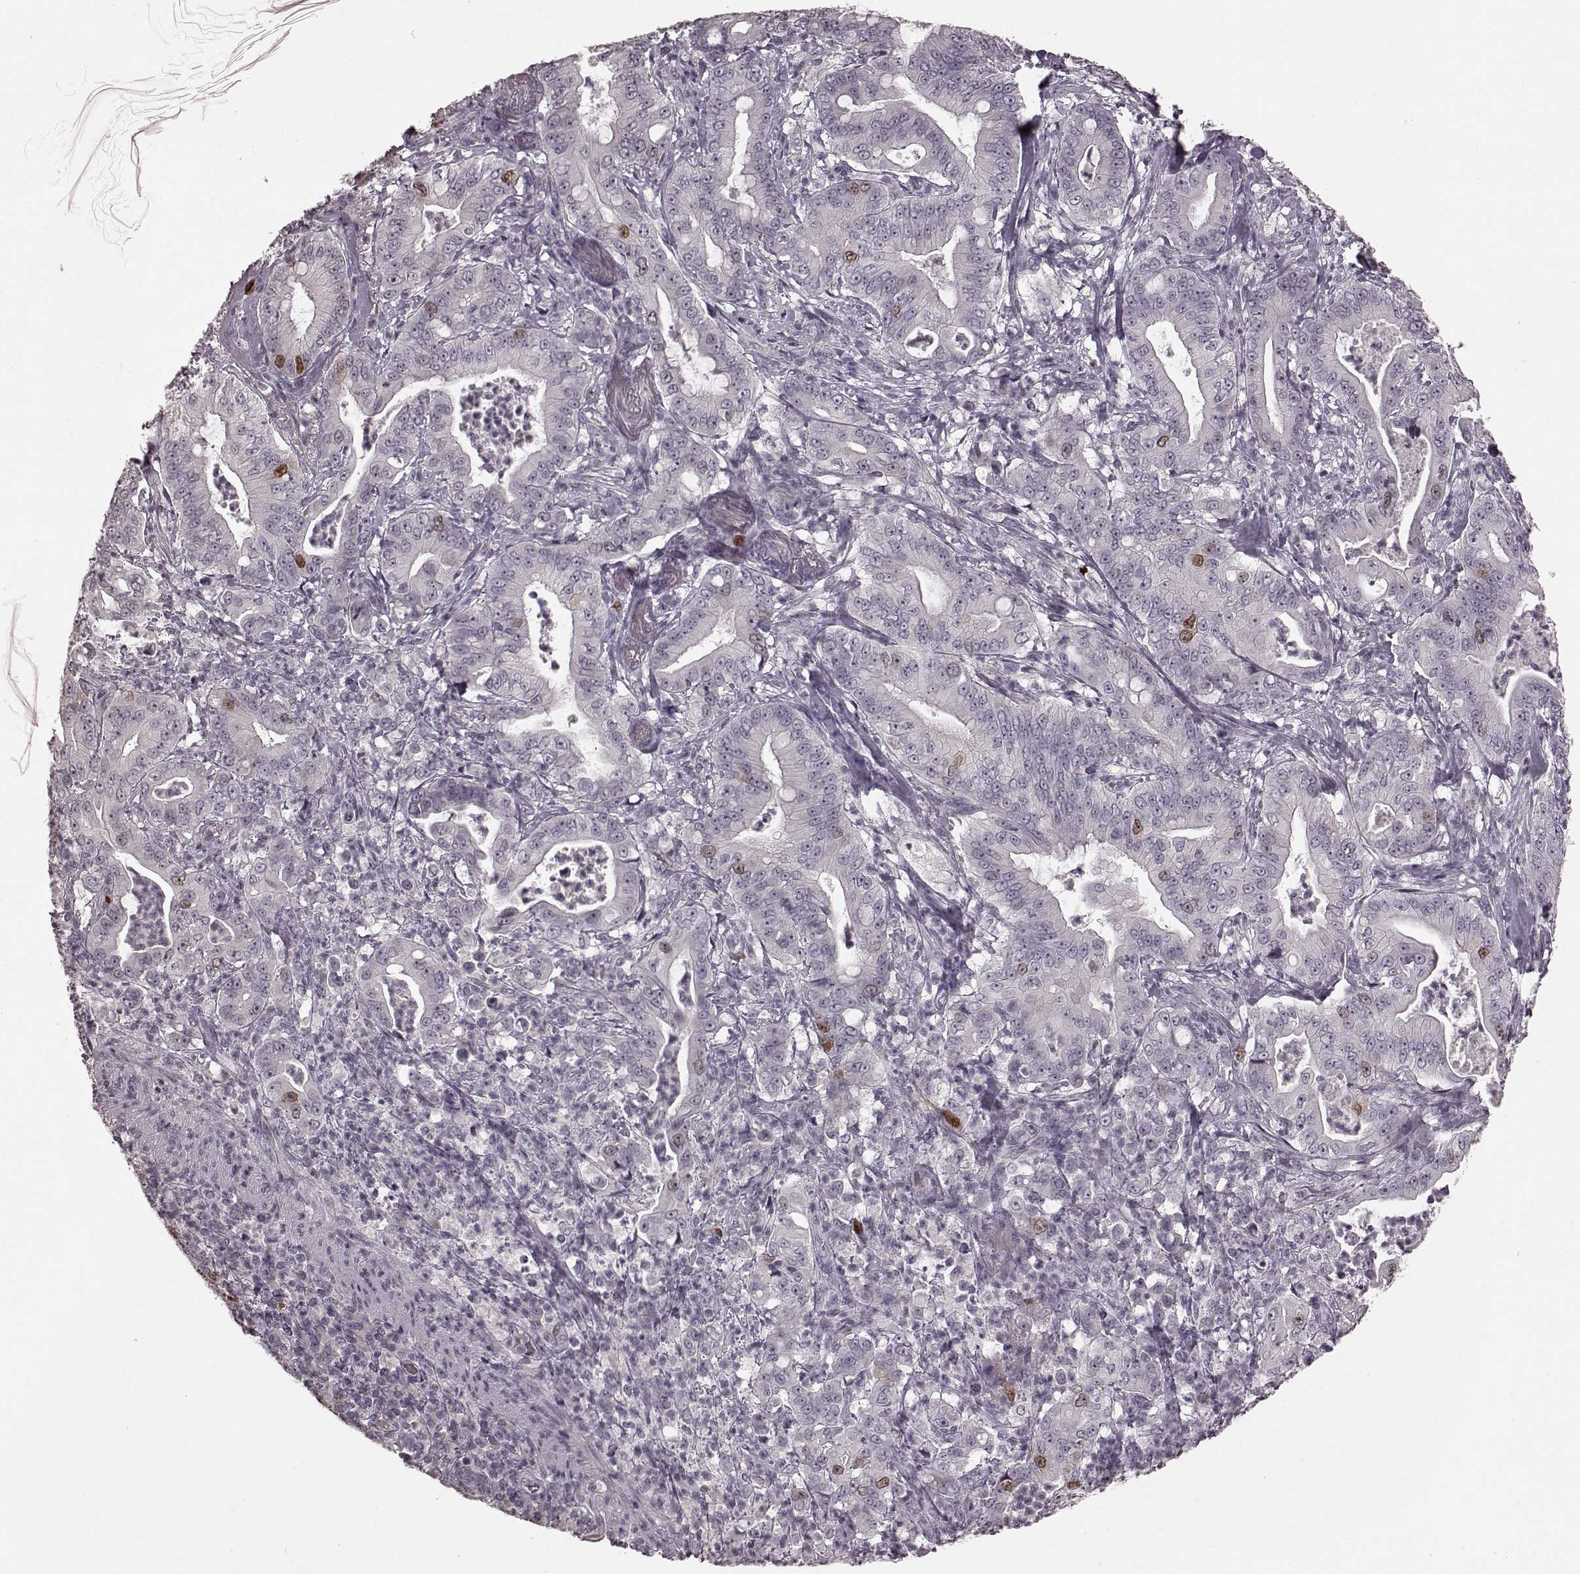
{"staining": {"intensity": "moderate", "quantity": "<25%", "location": "nuclear"}, "tissue": "pancreatic cancer", "cell_type": "Tumor cells", "image_type": "cancer", "snomed": [{"axis": "morphology", "description": "Adenocarcinoma, NOS"}, {"axis": "topography", "description": "Pancreas"}], "caption": "A low amount of moderate nuclear staining is seen in approximately <25% of tumor cells in pancreatic adenocarcinoma tissue.", "gene": "CCNA2", "patient": {"sex": "male", "age": 71}}